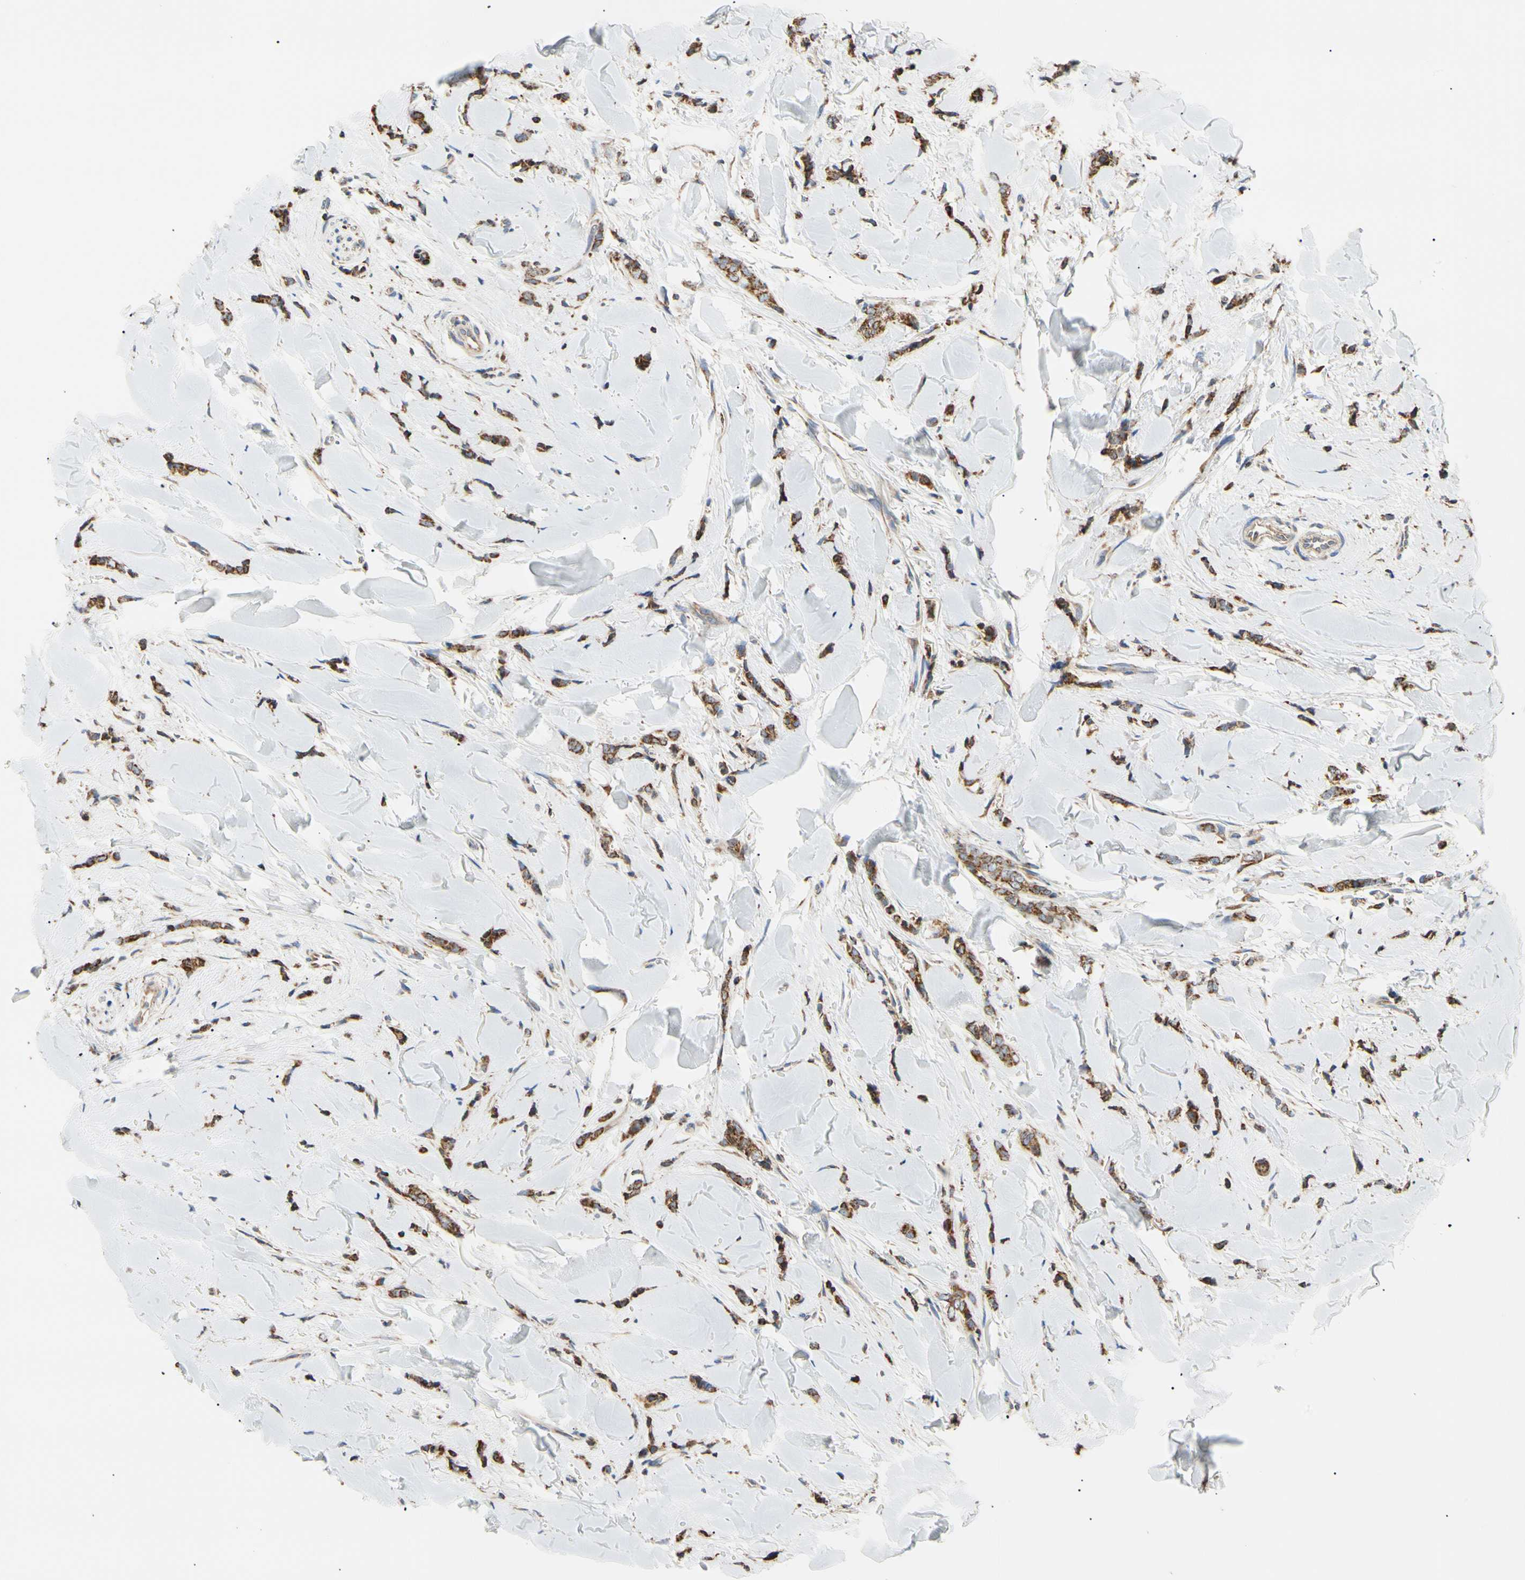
{"staining": {"intensity": "strong", "quantity": ">75%", "location": "cytoplasmic/membranous"}, "tissue": "breast cancer", "cell_type": "Tumor cells", "image_type": "cancer", "snomed": [{"axis": "morphology", "description": "Lobular carcinoma"}, {"axis": "topography", "description": "Skin"}, {"axis": "topography", "description": "Breast"}], "caption": "Protein analysis of breast lobular carcinoma tissue shows strong cytoplasmic/membranous positivity in about >75% of tumor cells. Nuclei are stained in blue.", "gene": "PLGRKT", "patient": {"sex": "female", "age": 46}}